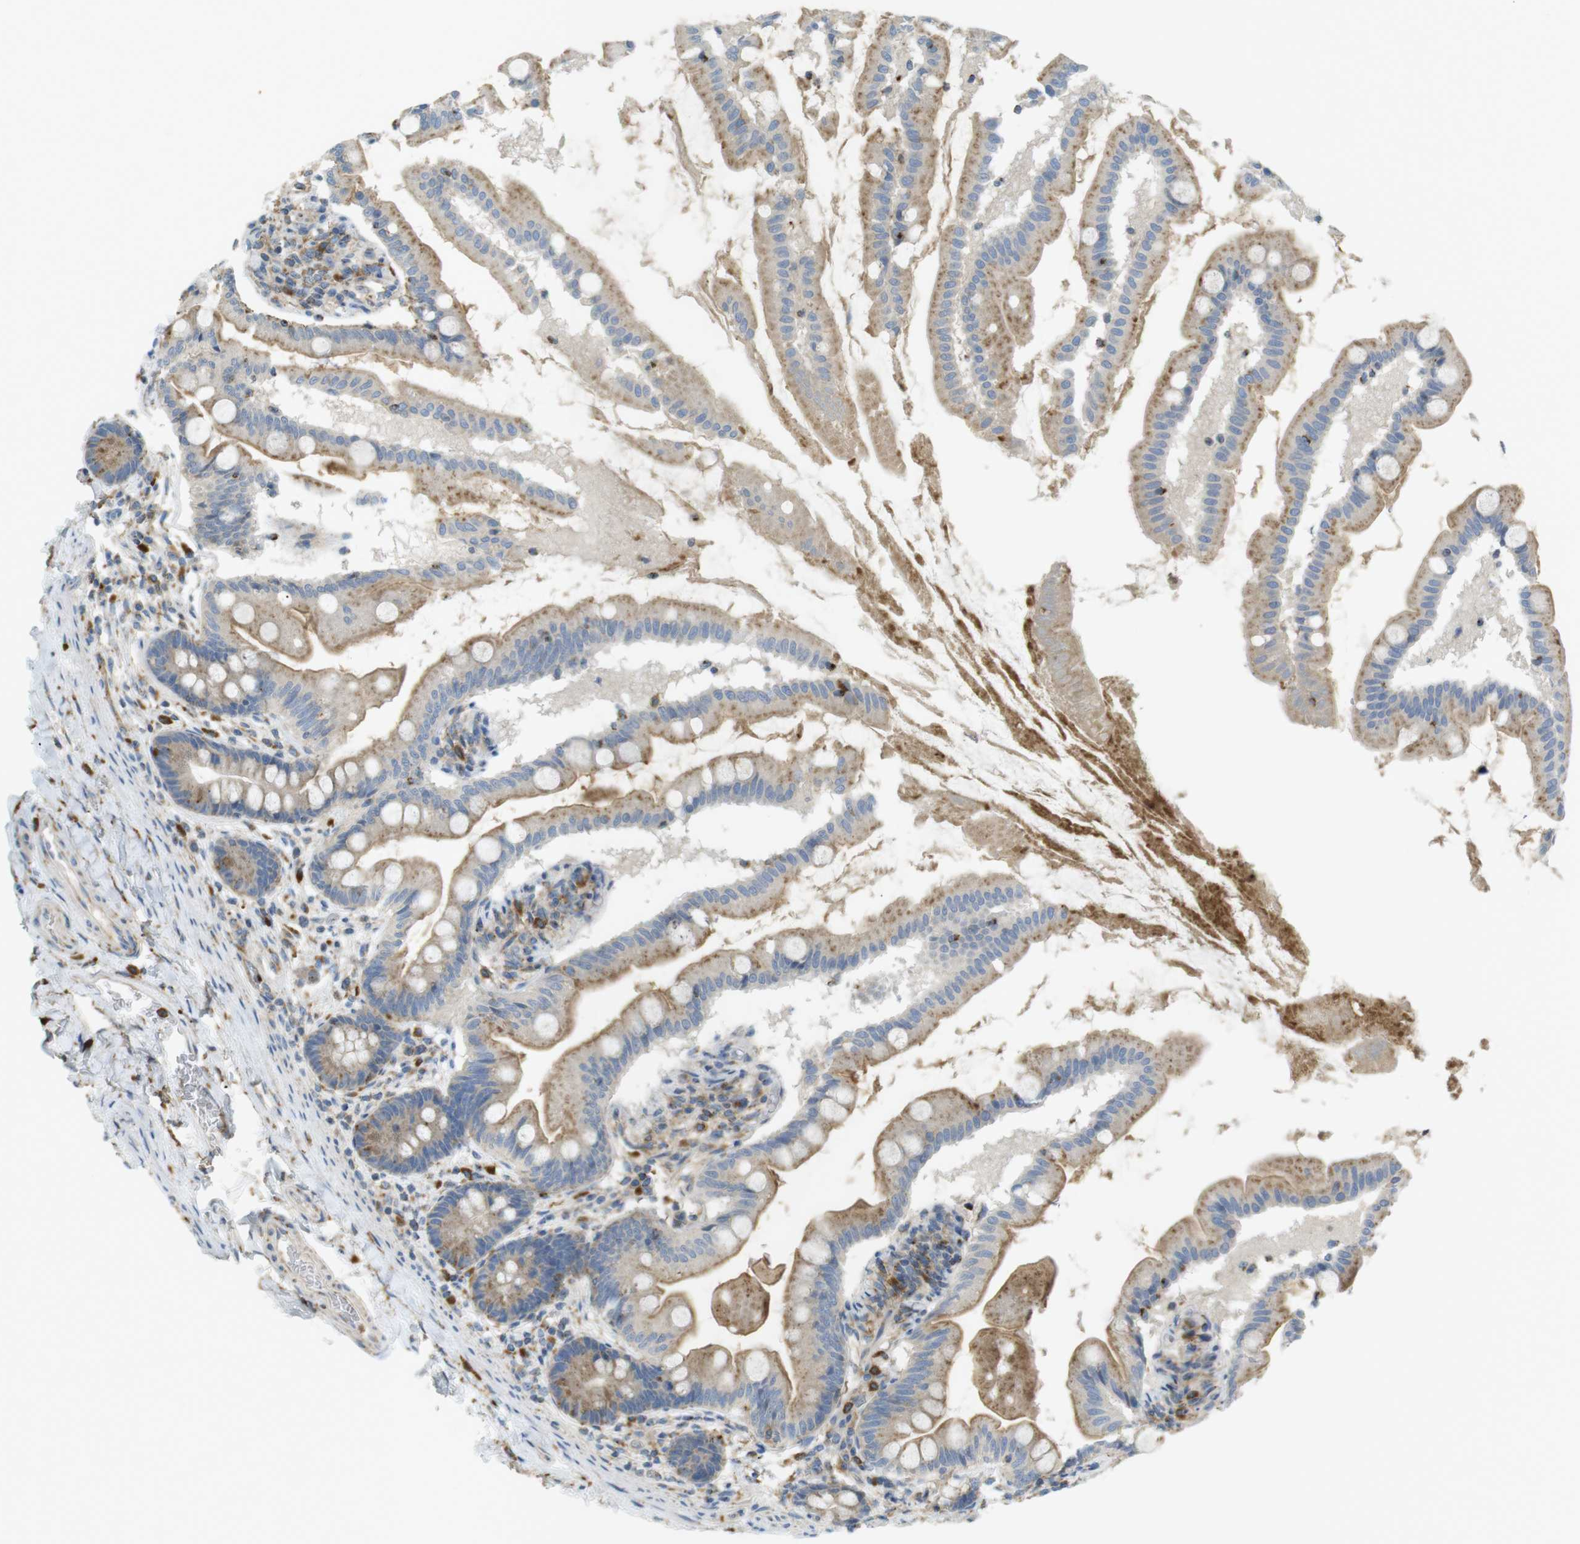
{"staining": {"intensity": "moderate", "quantity": ">75%", "location": "cytoplasmic/membranous"}, "tissue": "small intestine", "cell_type": "Glandular cells", "image_type": "normal", "snomed": [{"axis": "morphology", "description": "Normal tissue, NOS"}, {"axis": "topography", "description": "Small intestine"}], "caption": "A micrograph of human small intestine stained for a protein displays moderate cytoplasmic/membranous brown staining in glandular cells.", "gene": "LAMP1", "patient": {"sex": "female", "age": 56}}